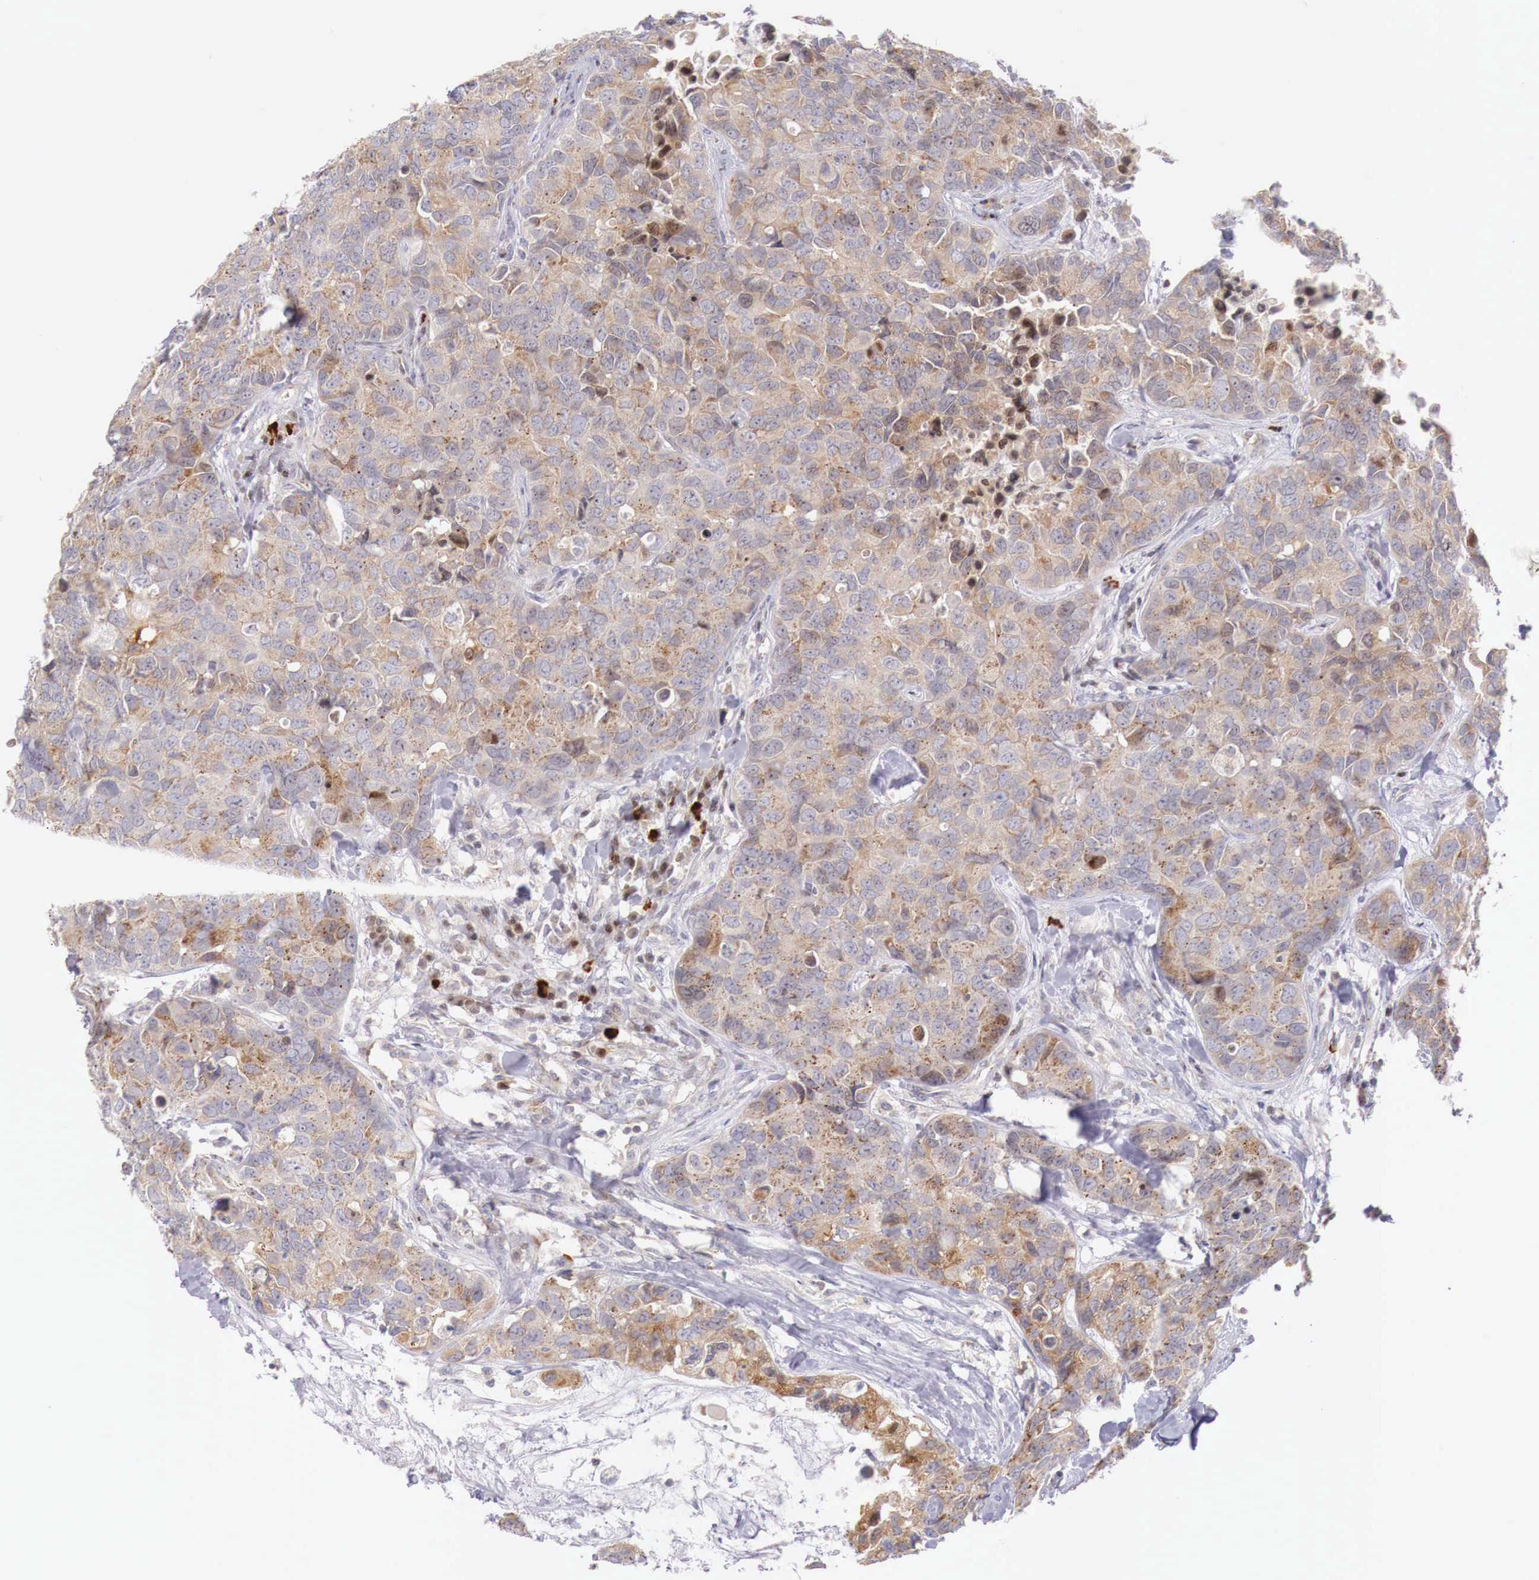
{"staining": {"intensity": "strong", "quantity": "25%-75%", "location": "cytoplasmic/membranous"}, "tissue": "breast cancer", "cell_type": "Tumor cells", "image_type": "cancer", "snomed": [{"axis": "morphology", "description": "Duct carcinoma"}, {"axis": "topography", "description": "Breast"}], "caption": "Human breast cancer (invasive ductal carcinoma) stained with a protein marker demonstrates strong staining in tumor cells.", "gene": "CLCN5", "patient": {"sex": "female", "age": 91}}